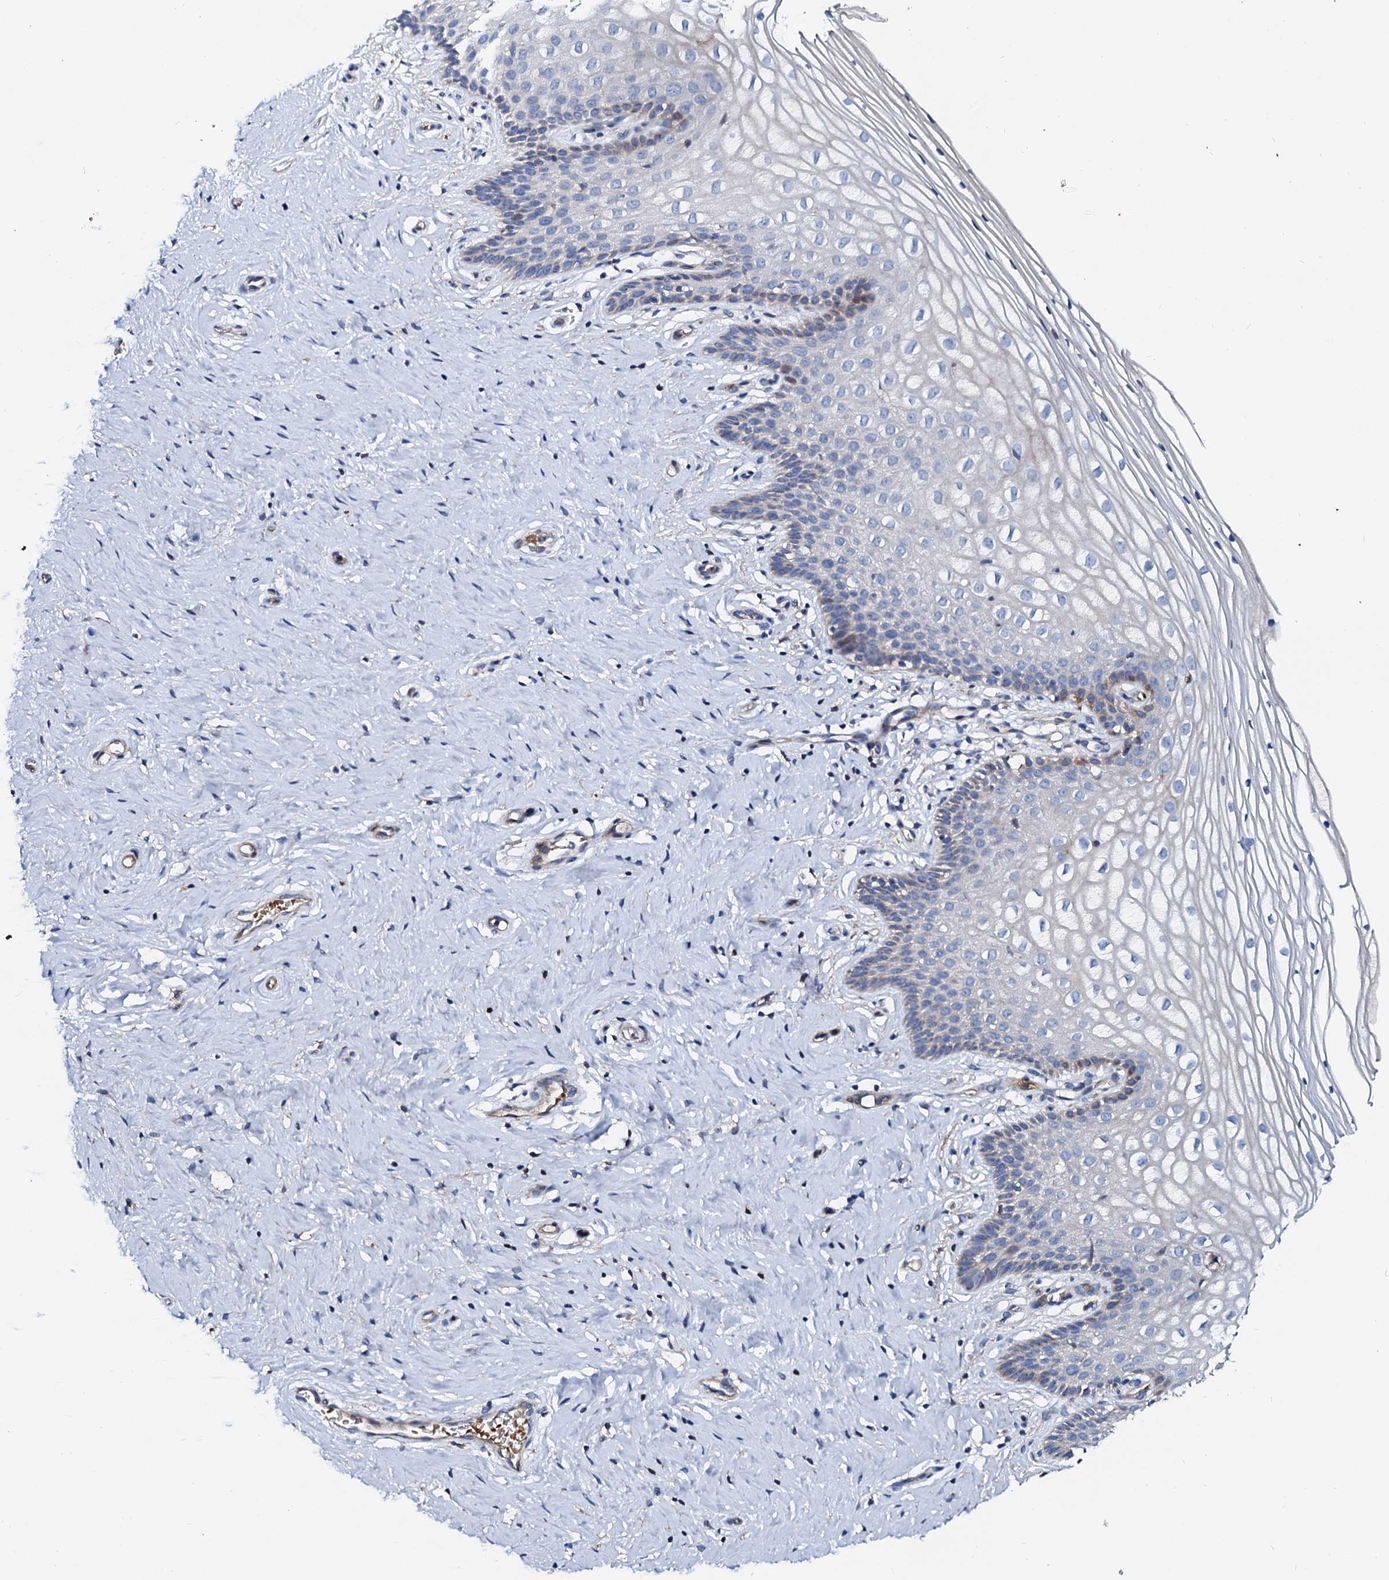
{"staining": {"intensity": "moderate", "quantity": "<25%", "location": "cytoplasmic/membranous"}, "tissue": "cervix", "cell_type": "Glandular cells", "image_type": "normal", "snomed": [{"axis": "morphology", "description": "Normal tissue, NOS"}, {"axis": "topography", "description": "Cervix"}], "caption": "The photomicrograph exhibits staining of normal cervix, revealing moderate cytoplasmic/membranous protein positivity (brown color) within glandular cells.", "gene": "SLC10A7", "patient": {"sex": "female", "age": 33}}